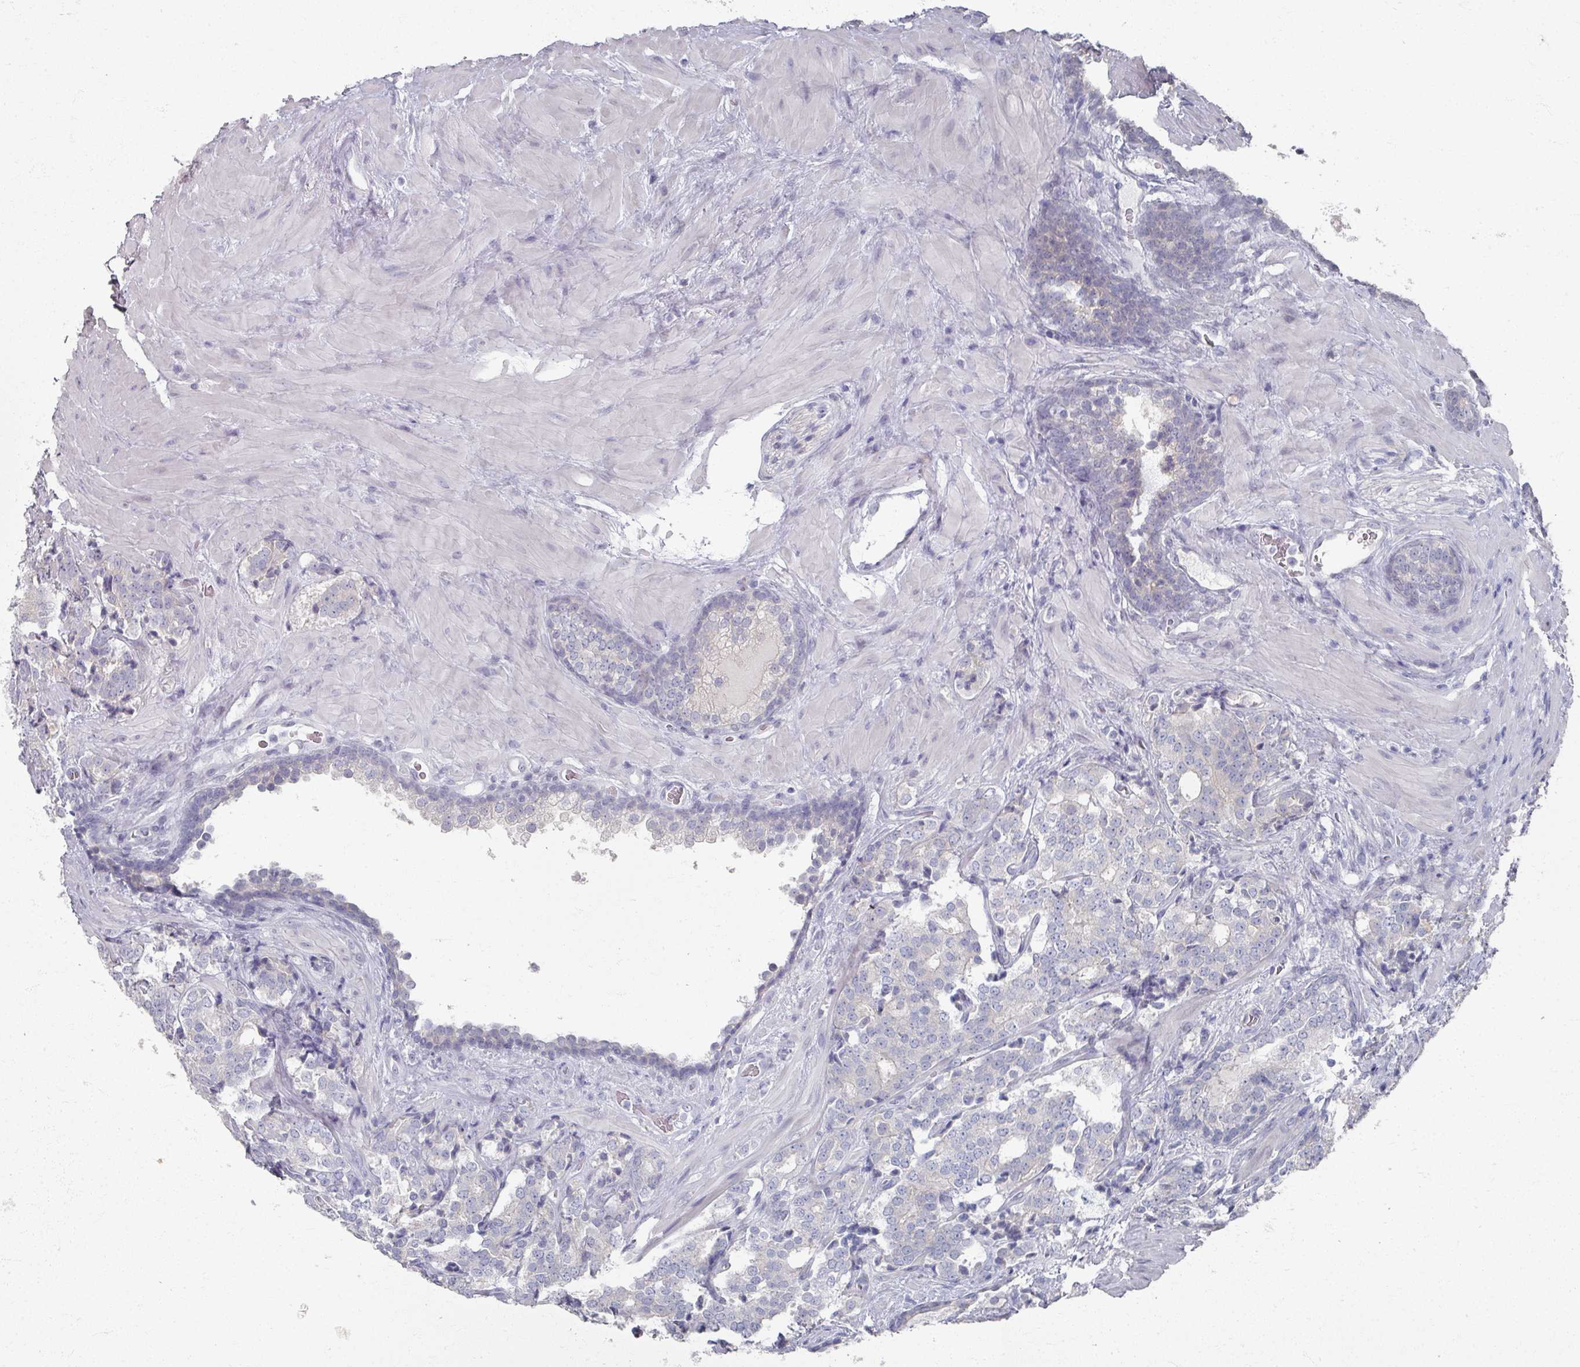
{"staining": {"intensity": "negative", "quantity": "none", "location": "none"}, "tissue": "prostate cancer", "cell_type": "Tumor cells", "image_type": "cancer", "snomed": [{"axis": "morphology", "description": "Adenocarcinoma, High grade"}, {"axis": "topography", "description": "Prostate"}], "caption": "A high-resolution photomicrograph shows immunohistochemistry (IHC) staining of prostate cancer, which displays no significant expression in tumor cells.", "gene": "TTYH3", "patient": {"sex": "male", "age": 63}}